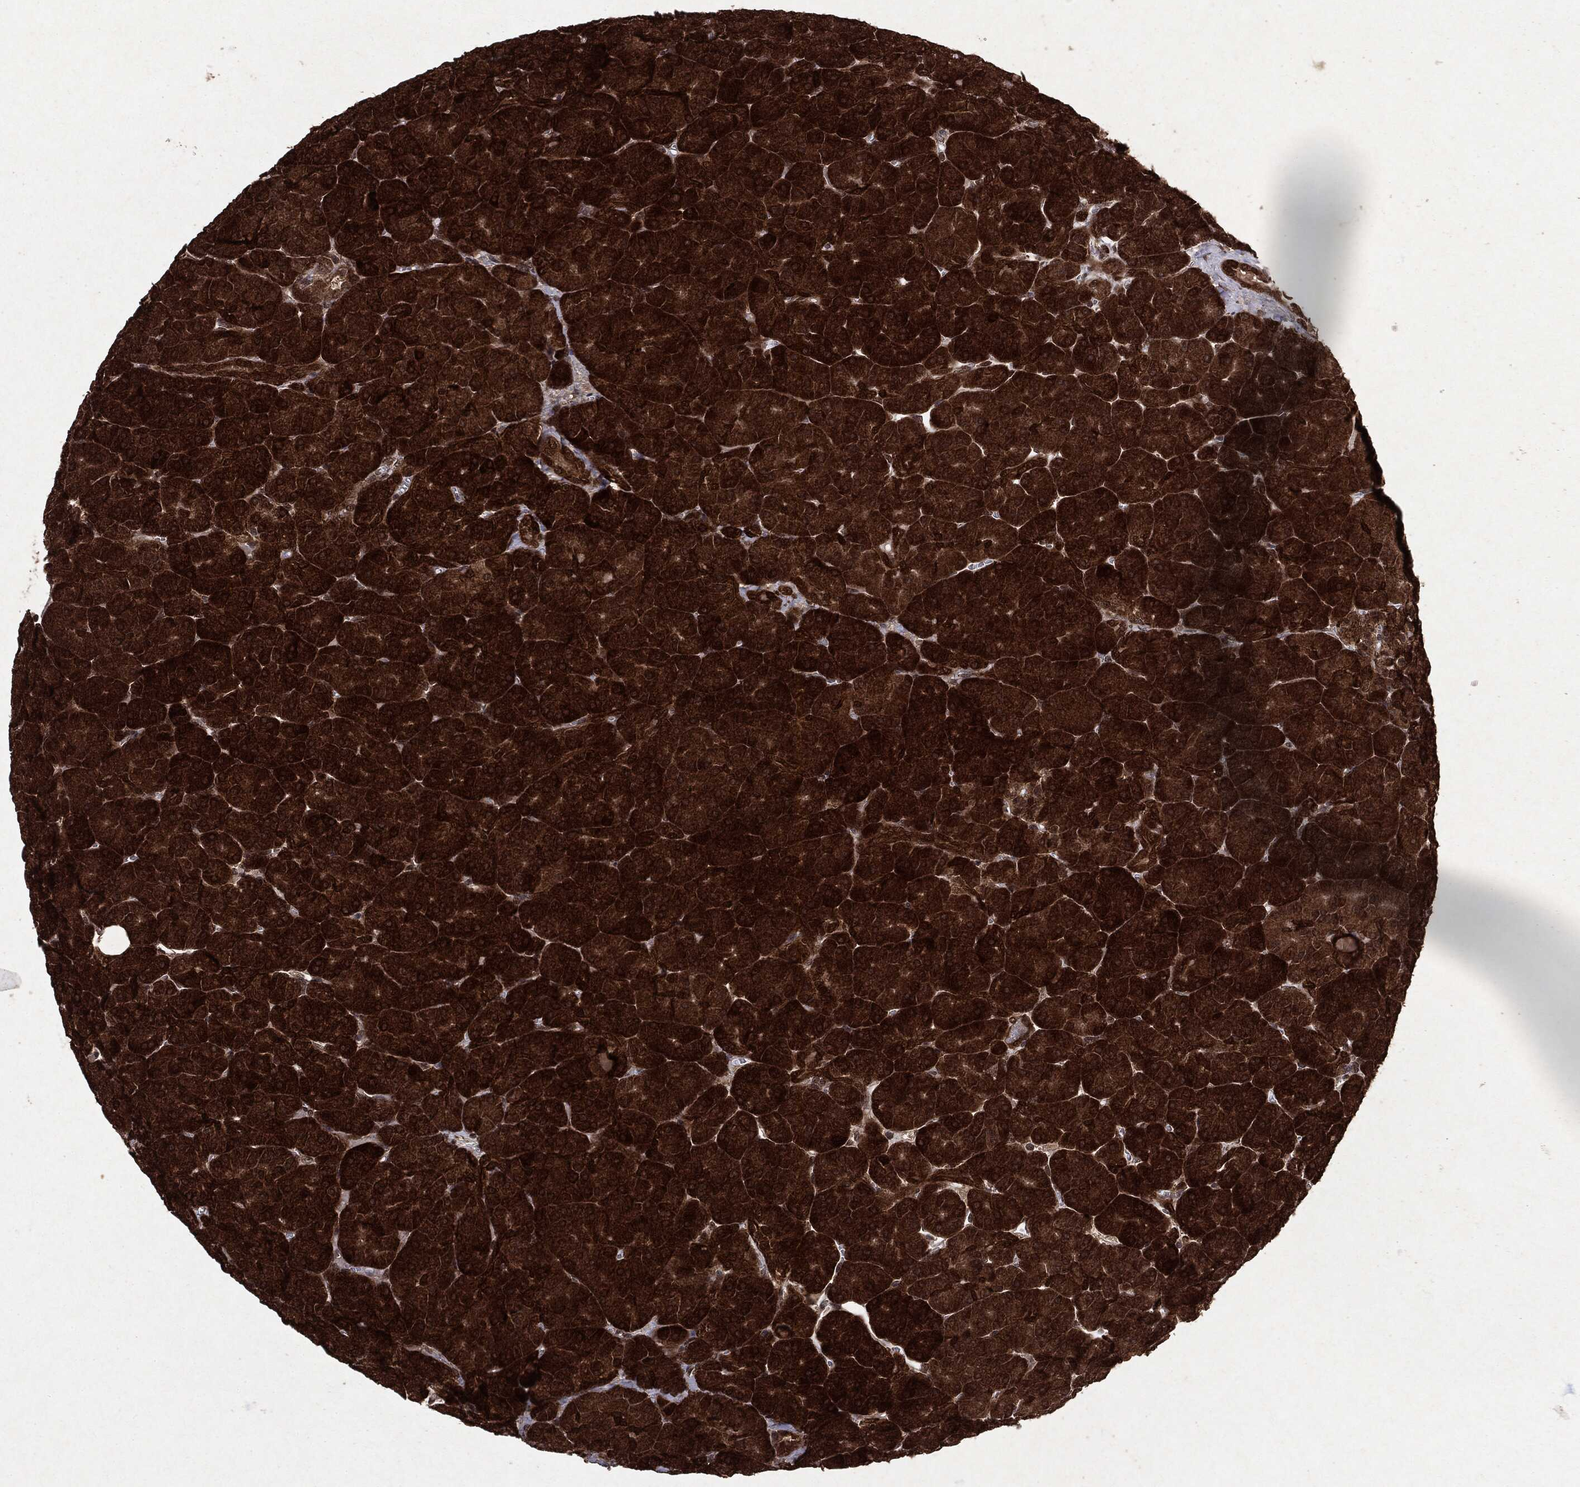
{"staining": {"intensity": "strong", "quantity": ">75%", "location": "cytoplasmic/membranous"}, "tissue": "pancreas", "cell_type": "Exocrine glandular cells", "image_type": "normal", "snomed": [{"axis": "morphology", "description": "Normal tissue, NOS"}, {"axis": "topography", "description": "Pancreas"}], "caption": "Exocrine glandular cells show strong cytoplasmic/membranous positivity in about >75% of cells in benign pancreas. Immunohistochemistry (ihc) stains the protein in brown and the nuclei are stained blue.", "gene": "PEBP1", "patient": {"sex": "male", "age": 61}}